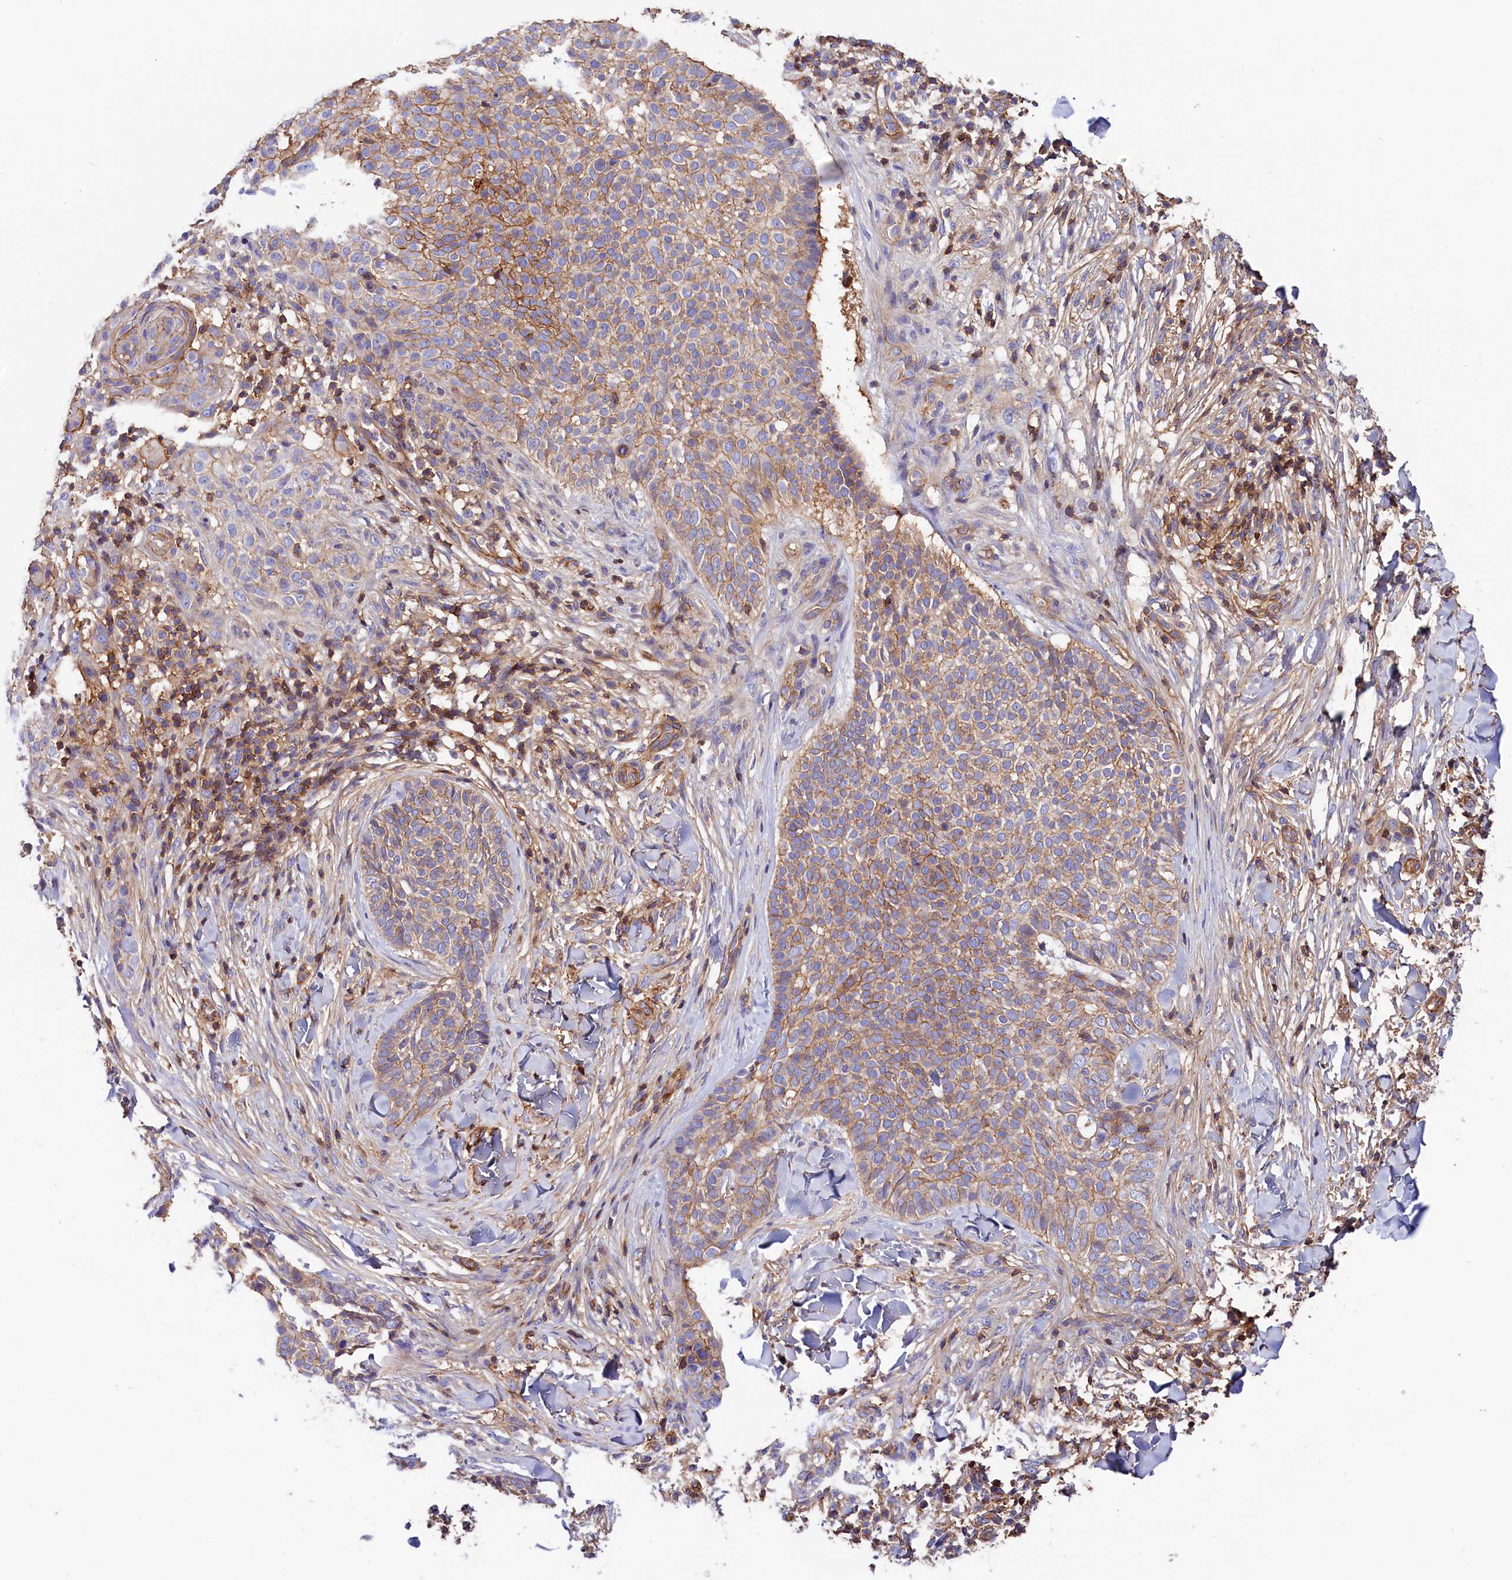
{"staining": {"intensity": "weak", "quantity": ">75%", "location": "cytoplasmic/membranous"}, "tissue": "skin cancer", "cell_type": "Tumor cells", "image_type": "cancer", "snomed": [{"axis": "morphology", "description": "Normal tissue, NOS"}, {"axis": "morphology", "description": "Basal cell carcinoma"}, {"axis": "topography", "description": "Skin"}], "caption": "Skin basal cell carcinoma stained for a protein demonstrates weak cytoplasmic/membranous positivity in tumor cells. Nuclei are stained in blue.", "gene": "ATP2B4", "patient": {"sex": "male", "age": 67}}